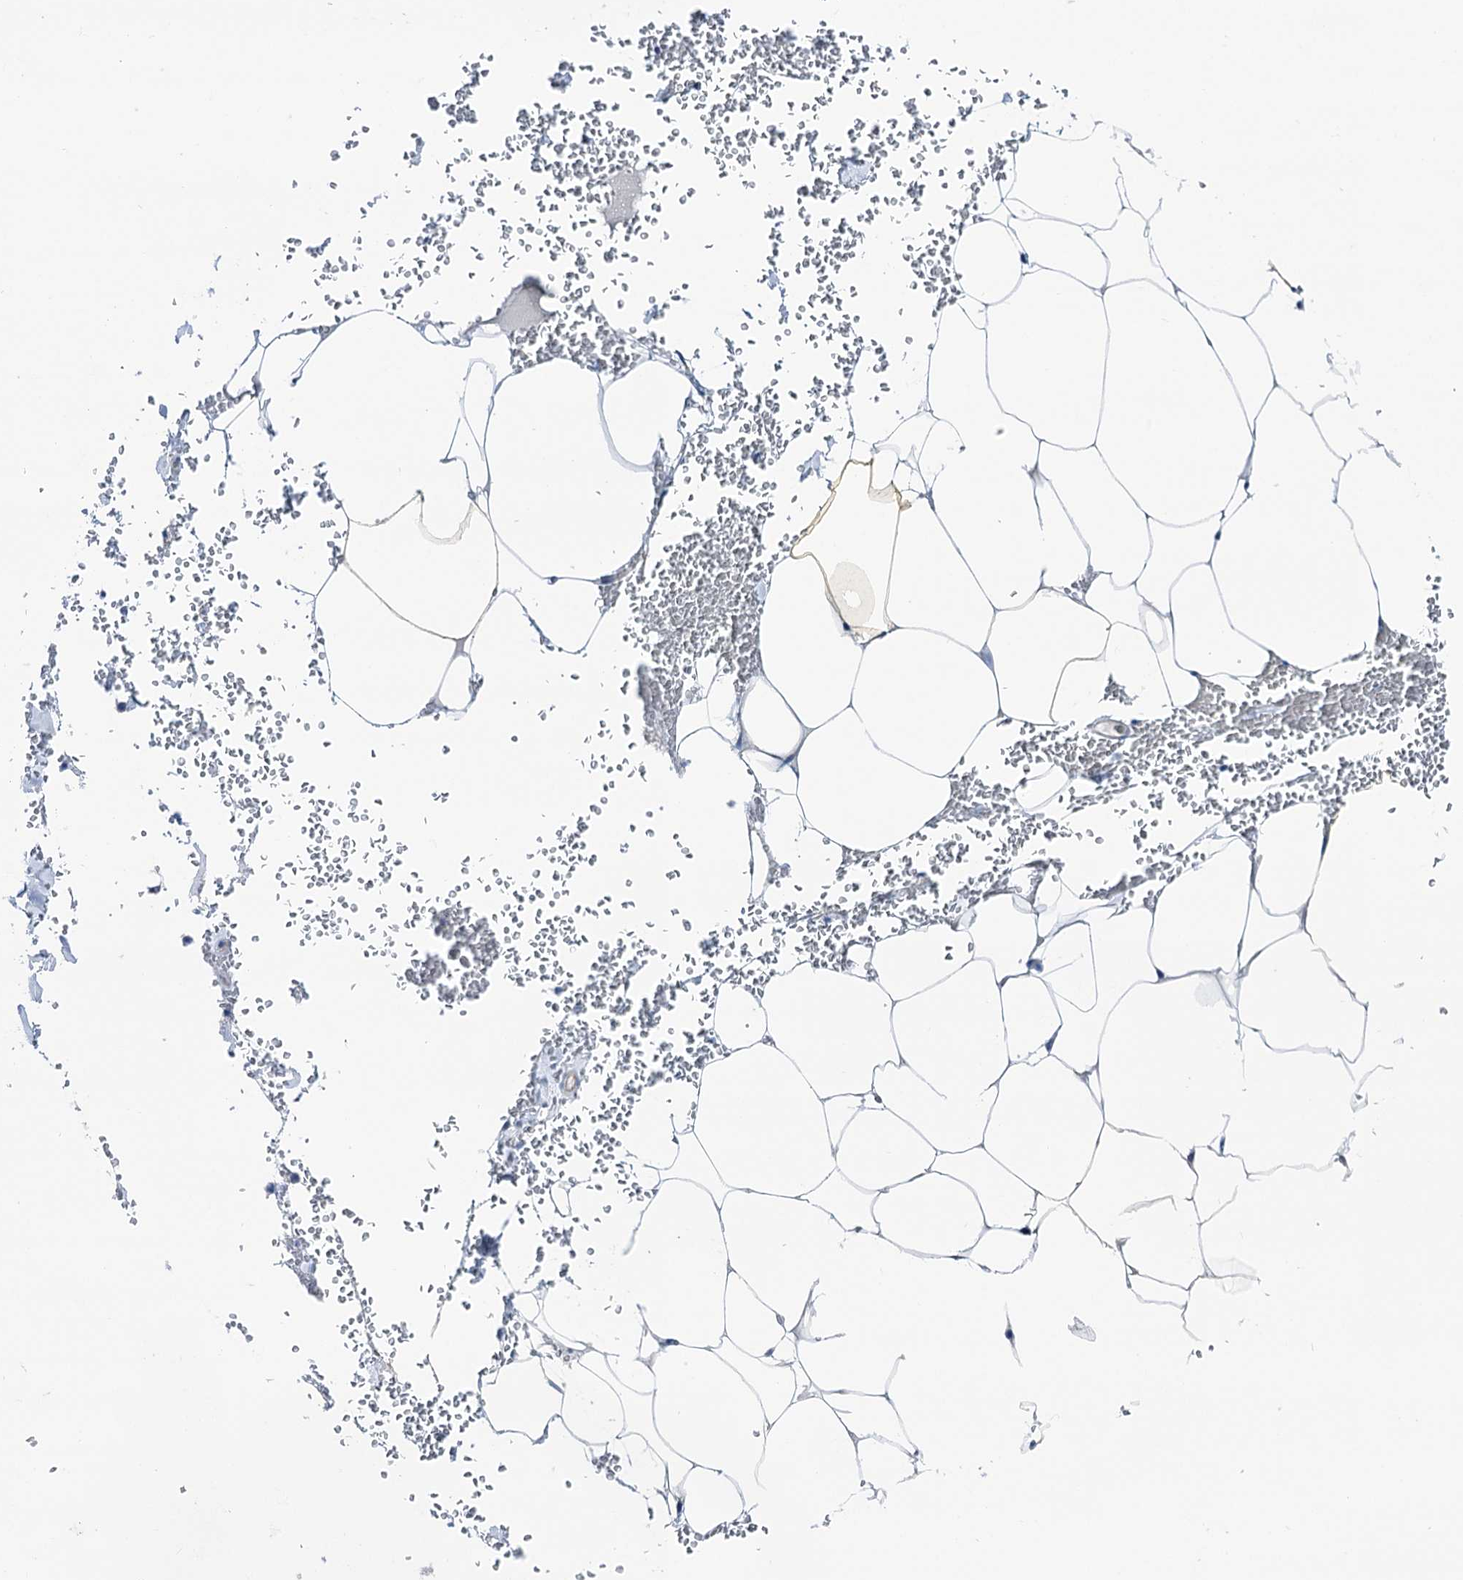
{"staining": {"intensity": "negative", "quantity": "none", "location": "none"}, "tissue": "adipose tissue", "cell_type": "Adipocytes", "image_type": "normal", "snomed": [{"axis": "morphology", "description": "Normal tissue, NOS"}, {"axis": "topography", "description": "Gallbladder"}, {"axis": "topography", "description": "Peripheral nerve tissue"}], "caption": "Immunohistochemistry image of benign adipose tissue: human adipose tissue stained with DAB shows no significant protein staining in adipocytes.", "gene": "SHROOM1", "patient": {"sex": "male", "age": 38}}